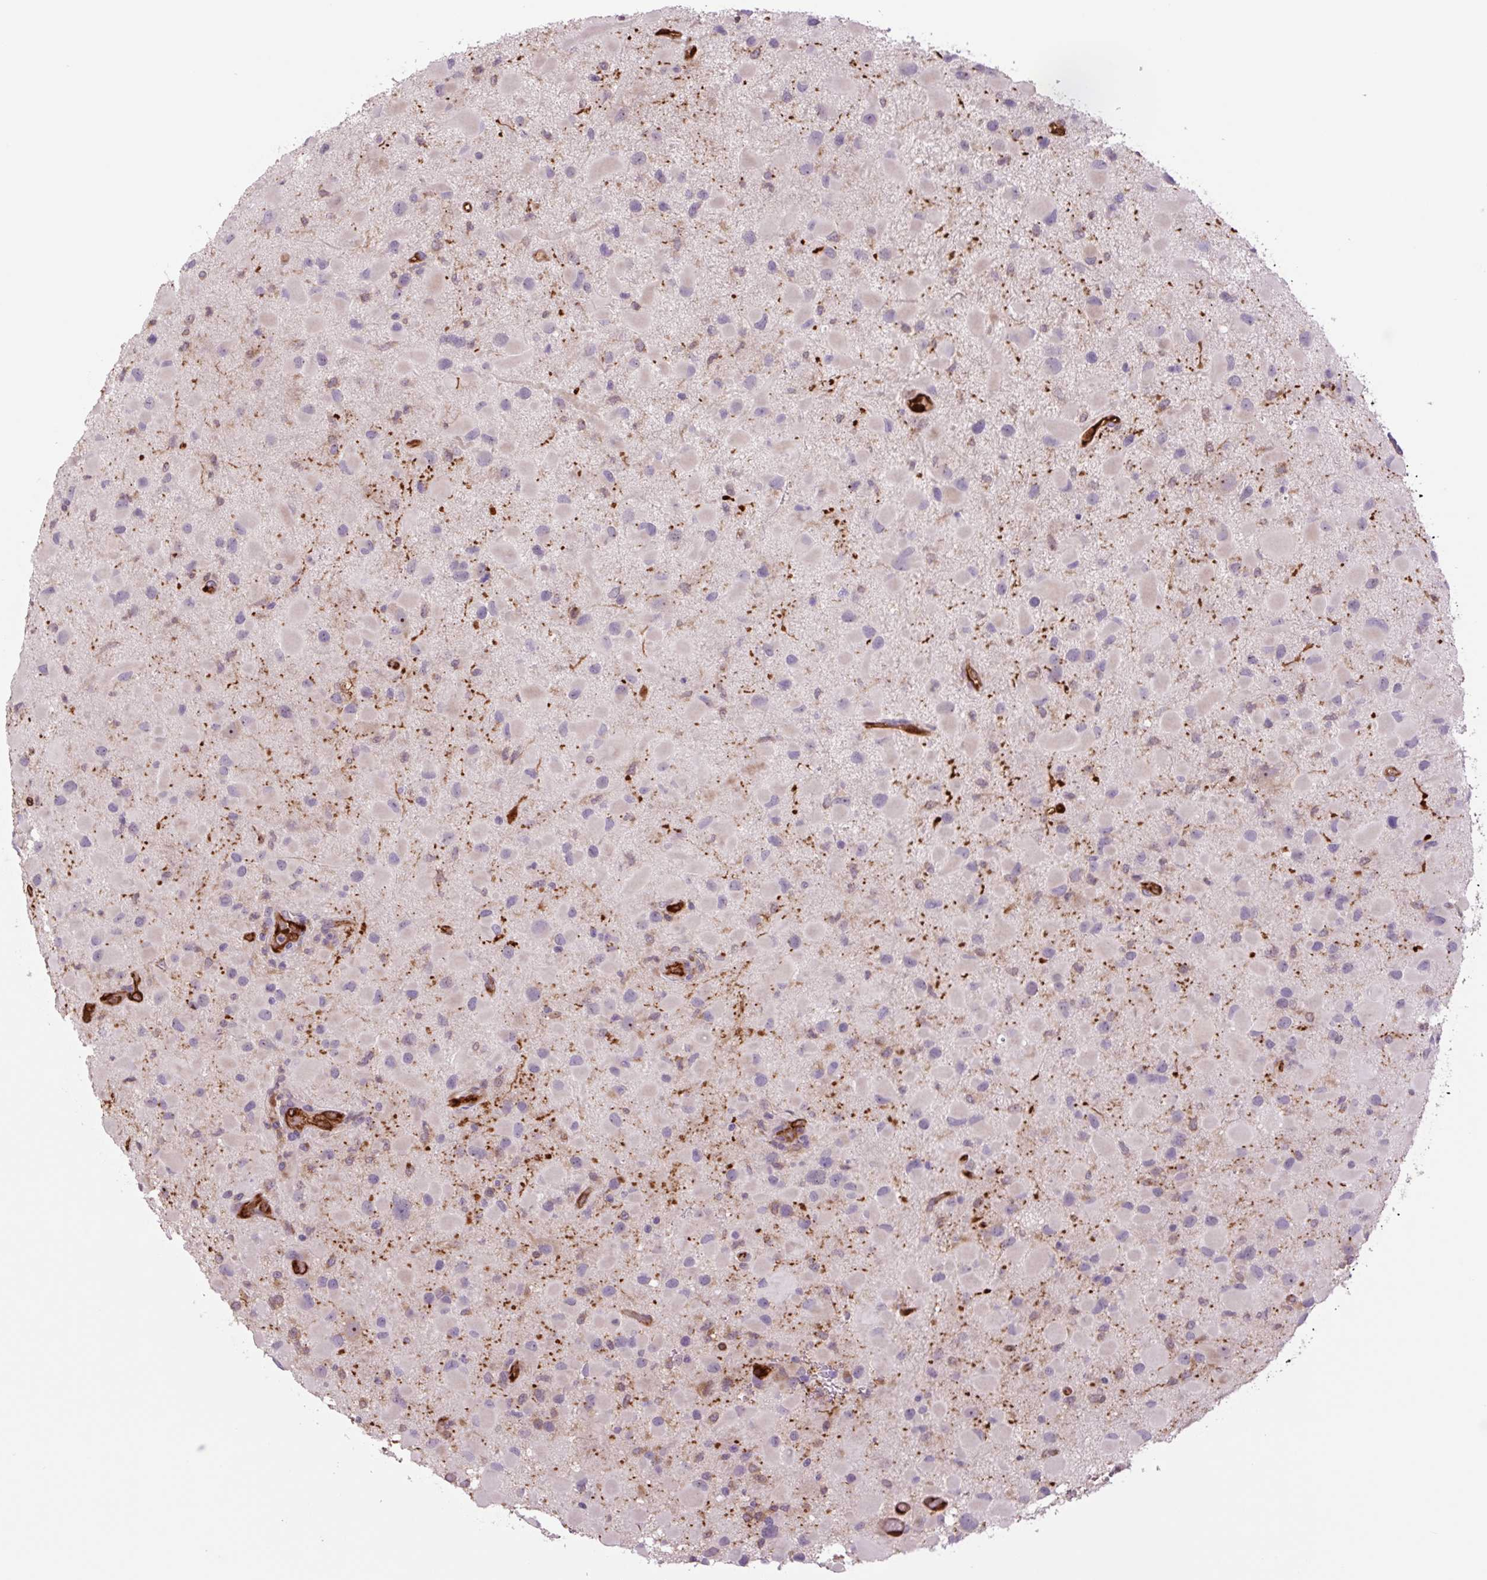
{"staining": {"intensity": "negative", "quantity": "none", "location": "none"}, "tissue": "glioma", "cell_type": "Tumor cells", "image_type": "cancer", "snomed": [{"axis": "morphology", "description": "Glioma, malignant, Low grade"}, {"axis": "topography", "description": "Brain"}], "caption": "Immunohistochemistry (IHC) of human low-grade glioma (malignant) exhibits no positivity in tumor cells.", "gene": "PLA2G4A", "patient": {"sex": "female", "age": 32}}